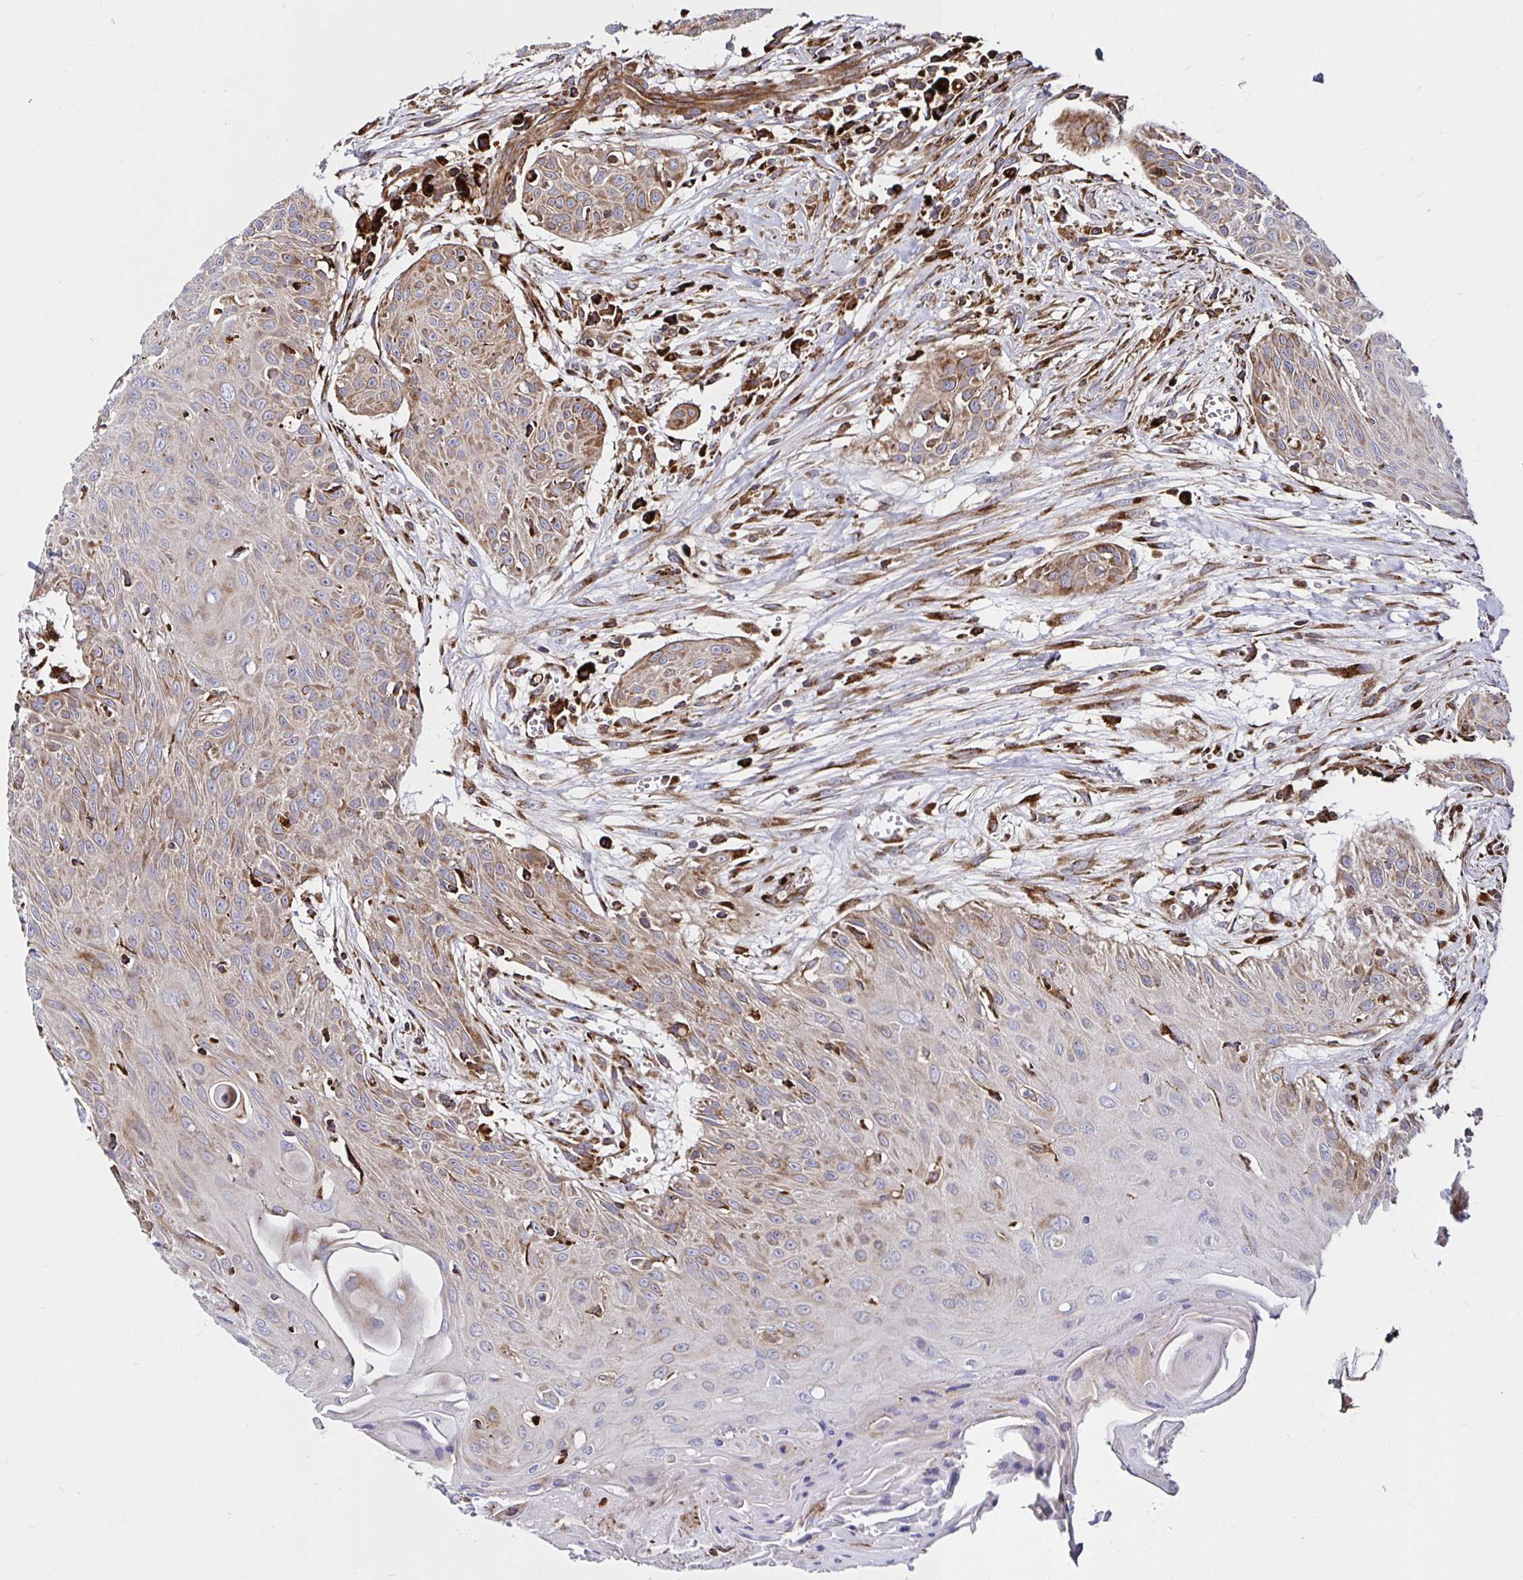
{"staining": {"intensity": "weak", "quantity": "25%-75%", "location": "cytoplasmic/membranous"}, "tissue": "head and neck cancer", "cell_type": "Tumor cells", "image_type": "cancer", "snomed": [{"axis": "morphology", "description": "Squamous cell carcinoma, NOS"}, {"axis": "topography", "description": "Lymph node"}, {"axis": "topography", "description": "Salivary gland"}, {"axis": "topography", "description": "Head-Neck"}], "caption": "IHC micrograph of neoplastic tissue: human head and neck squamous cell carcinoma stained using immunohistochemistry (IHC) demonstrates low levels of weak protein expression localized specifically in the cytoplasmic/membranous of tumor cells, appearing as a cytoplasmic/membranous brown color.", "gene": "SMYD3", "patient": {"sex": "female", "age": 74}}